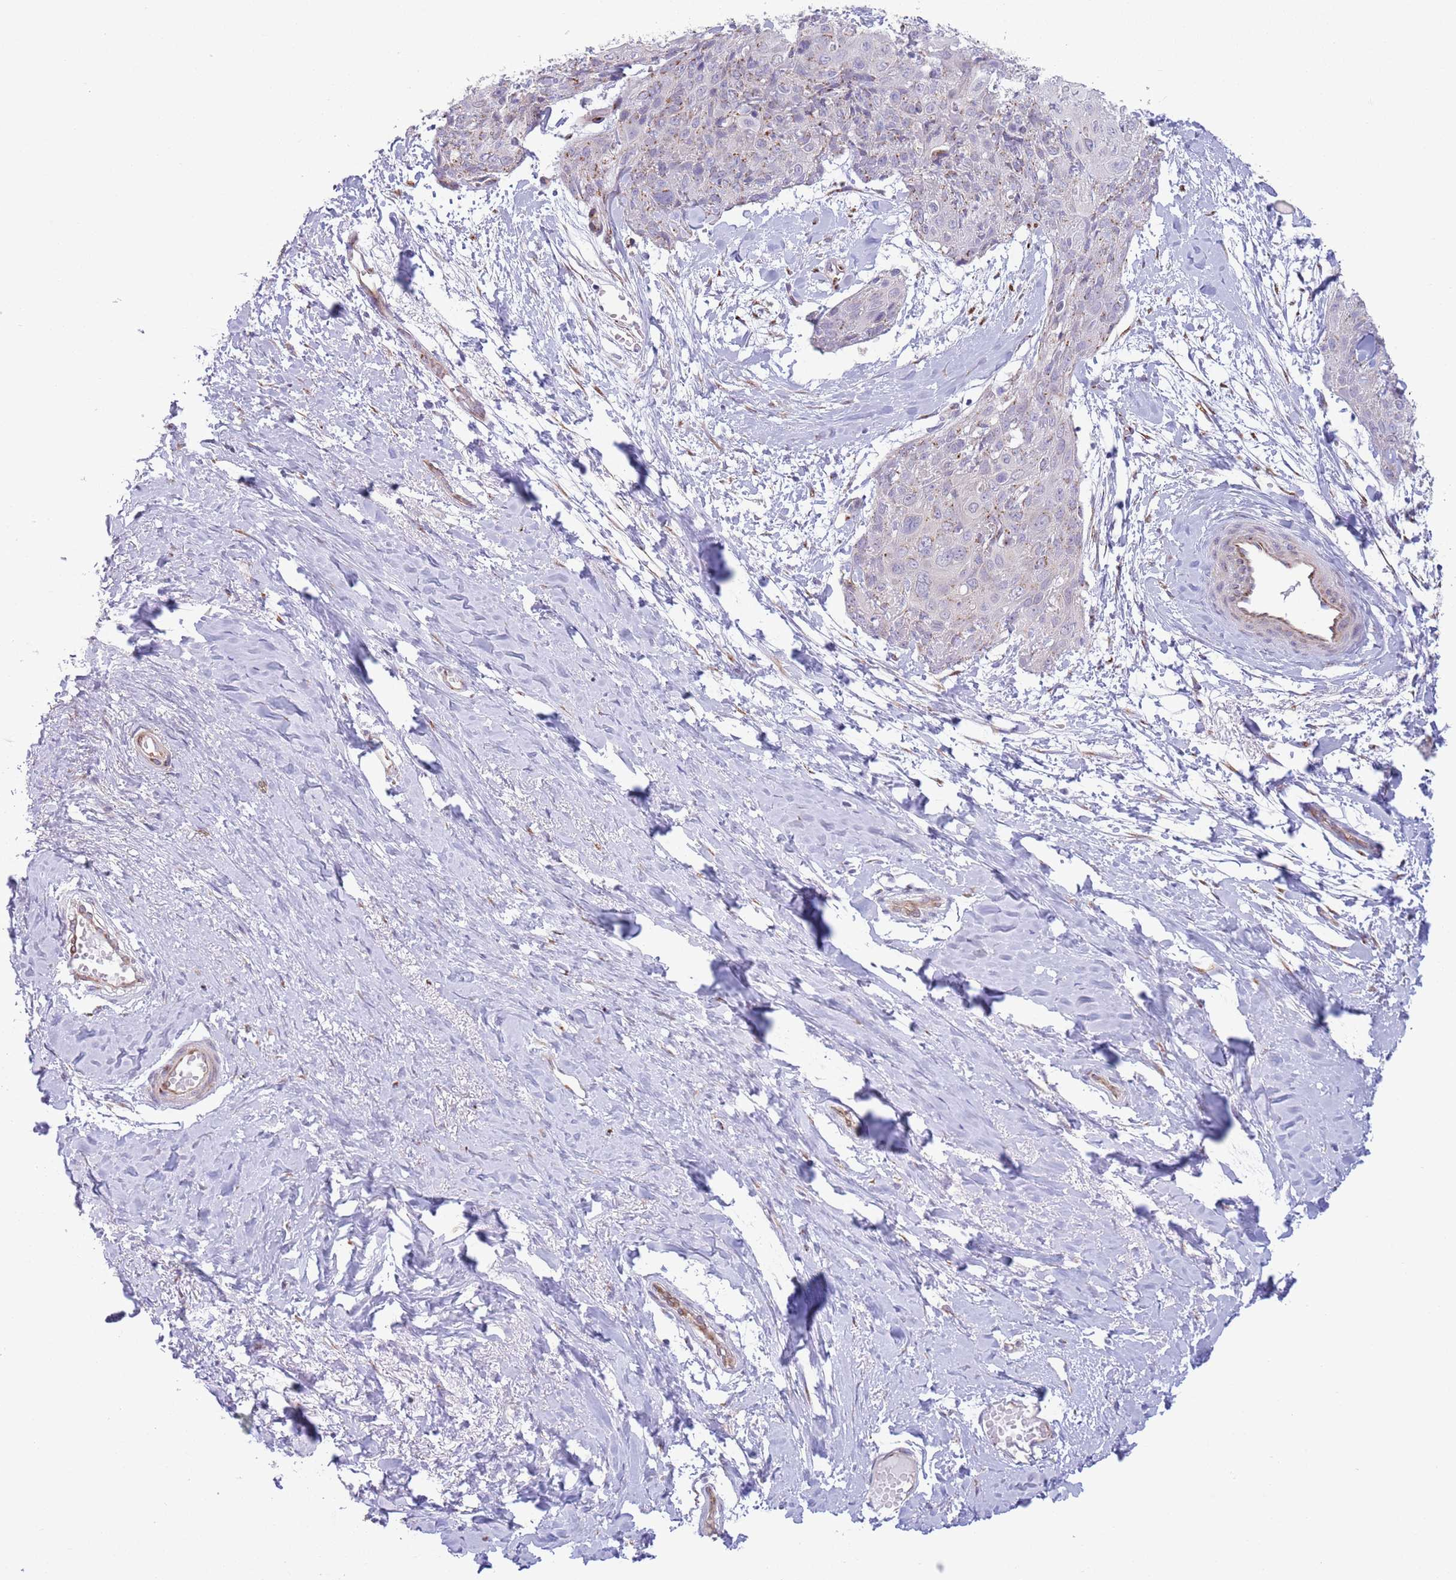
{"staining": {"intensity": "moderate", "quantity": "<25%", "location": "cytoplasmic/membranous"}, "tissue": "skin cancer", "cell_type": "Tumor cells", "image_type": "cancer", "snomed": [{"axis": "morphology", "description": "Squamous cell carcinoma, NOS"}, {"axis": "topography", "description": "Skin"}, {"axis": "topography", "description": "Vulva"}], "caption": "Protein expression analysis of skin cancer (squamous cell carcinoma) demonstrates moderate cytoplasmic/membranous positivity in about <25% of tumor cells. (DAB (3,3'-diaminobenzidine) IHC, brown staining for protein, blue staining for nuclei).", "gene": "C20orf96", "patient": {"sex": "female", "age": 85}}